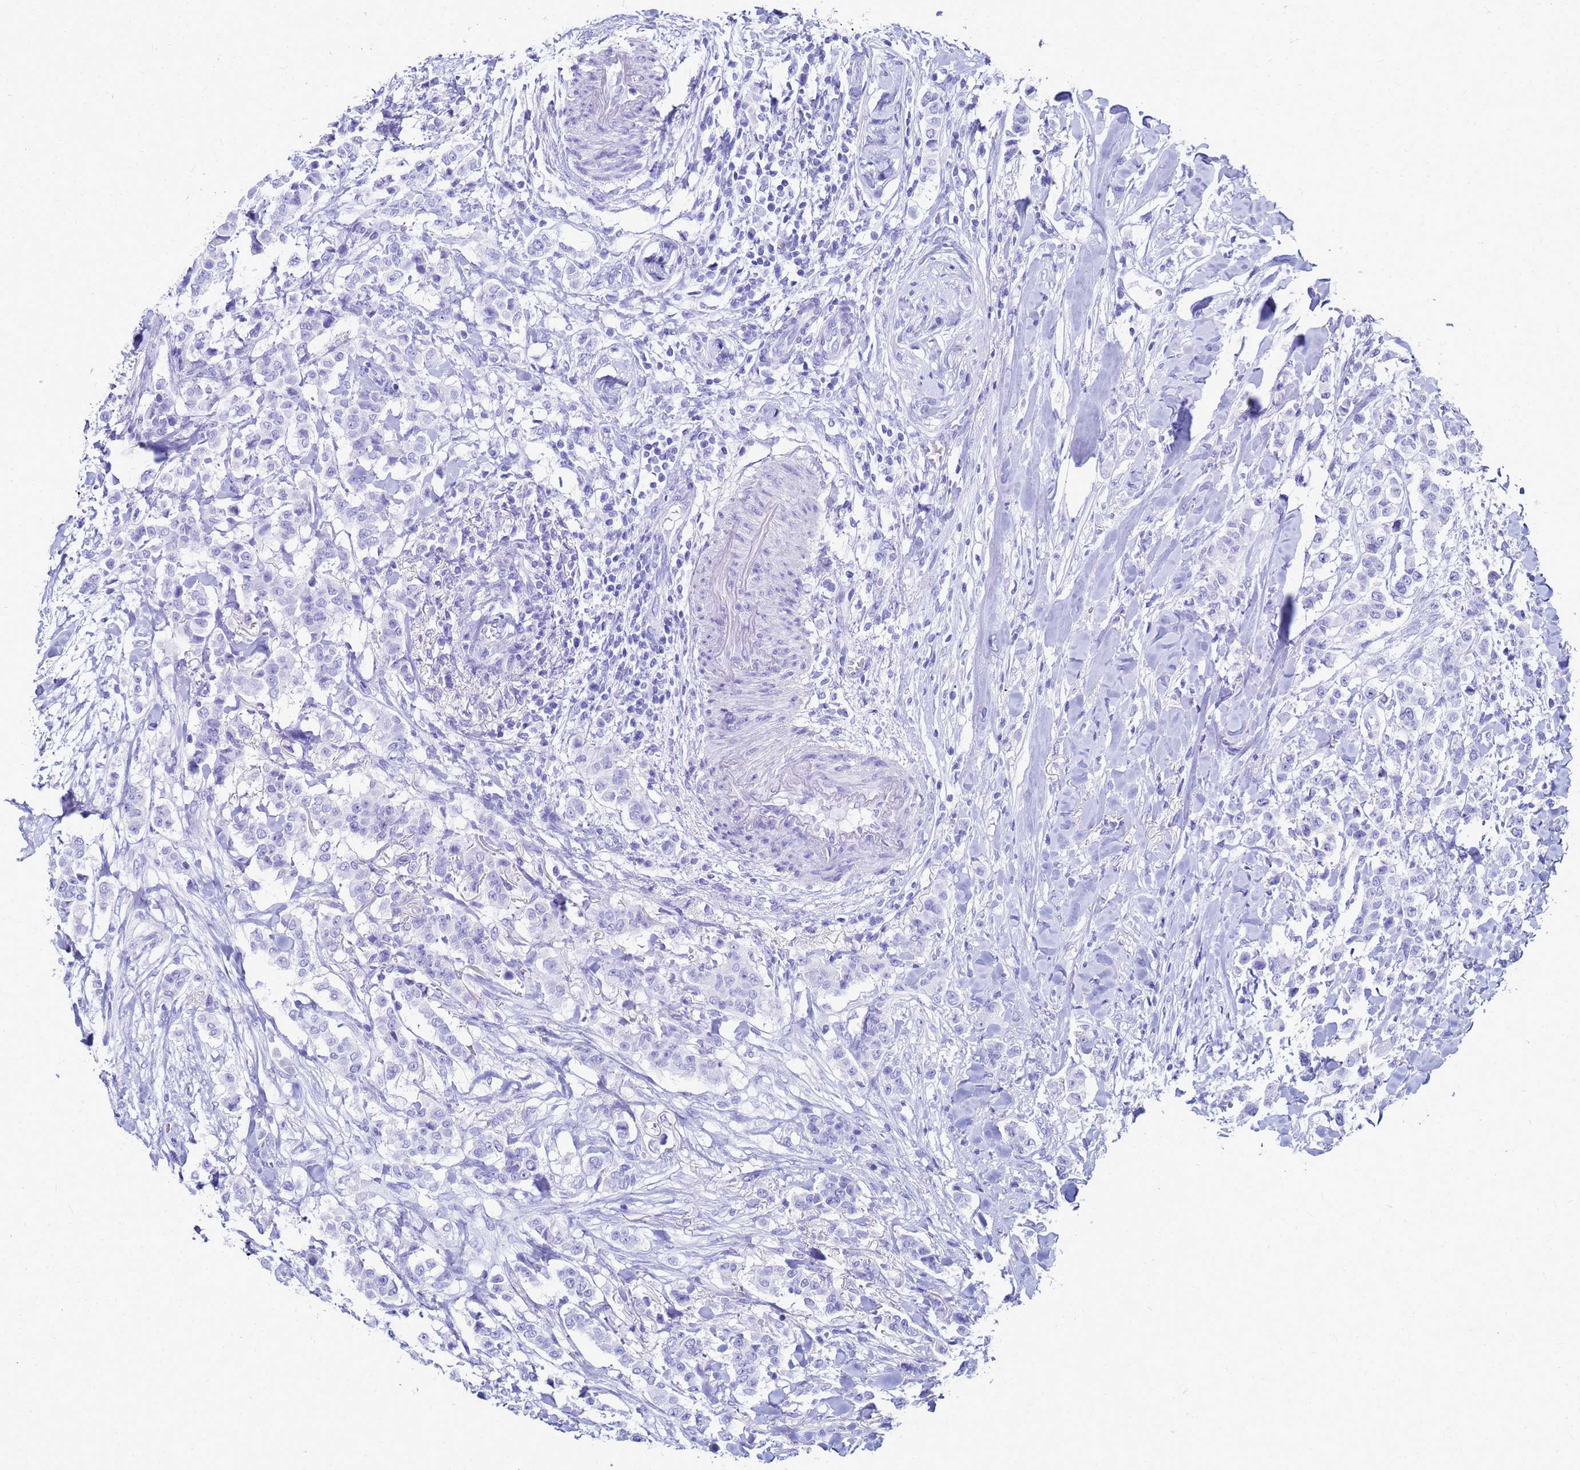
{"staining": {"intensity": "negative", "quantity": "none", "location": "none"}, "tissue": "breast cancer", "cell_type": "Tumor cells", "image_type": "cancer", "snomed": [{"axis": "morphology", "description": "Duct carcinoma"}, {"axis": "topography", "description": "Breast"}], "caption": "There is no significant positivity in tumor cells of breast cancer (intraductal carcinoma).", "gene": "CKB", "patient": {"sex": "female", "age": 40}}